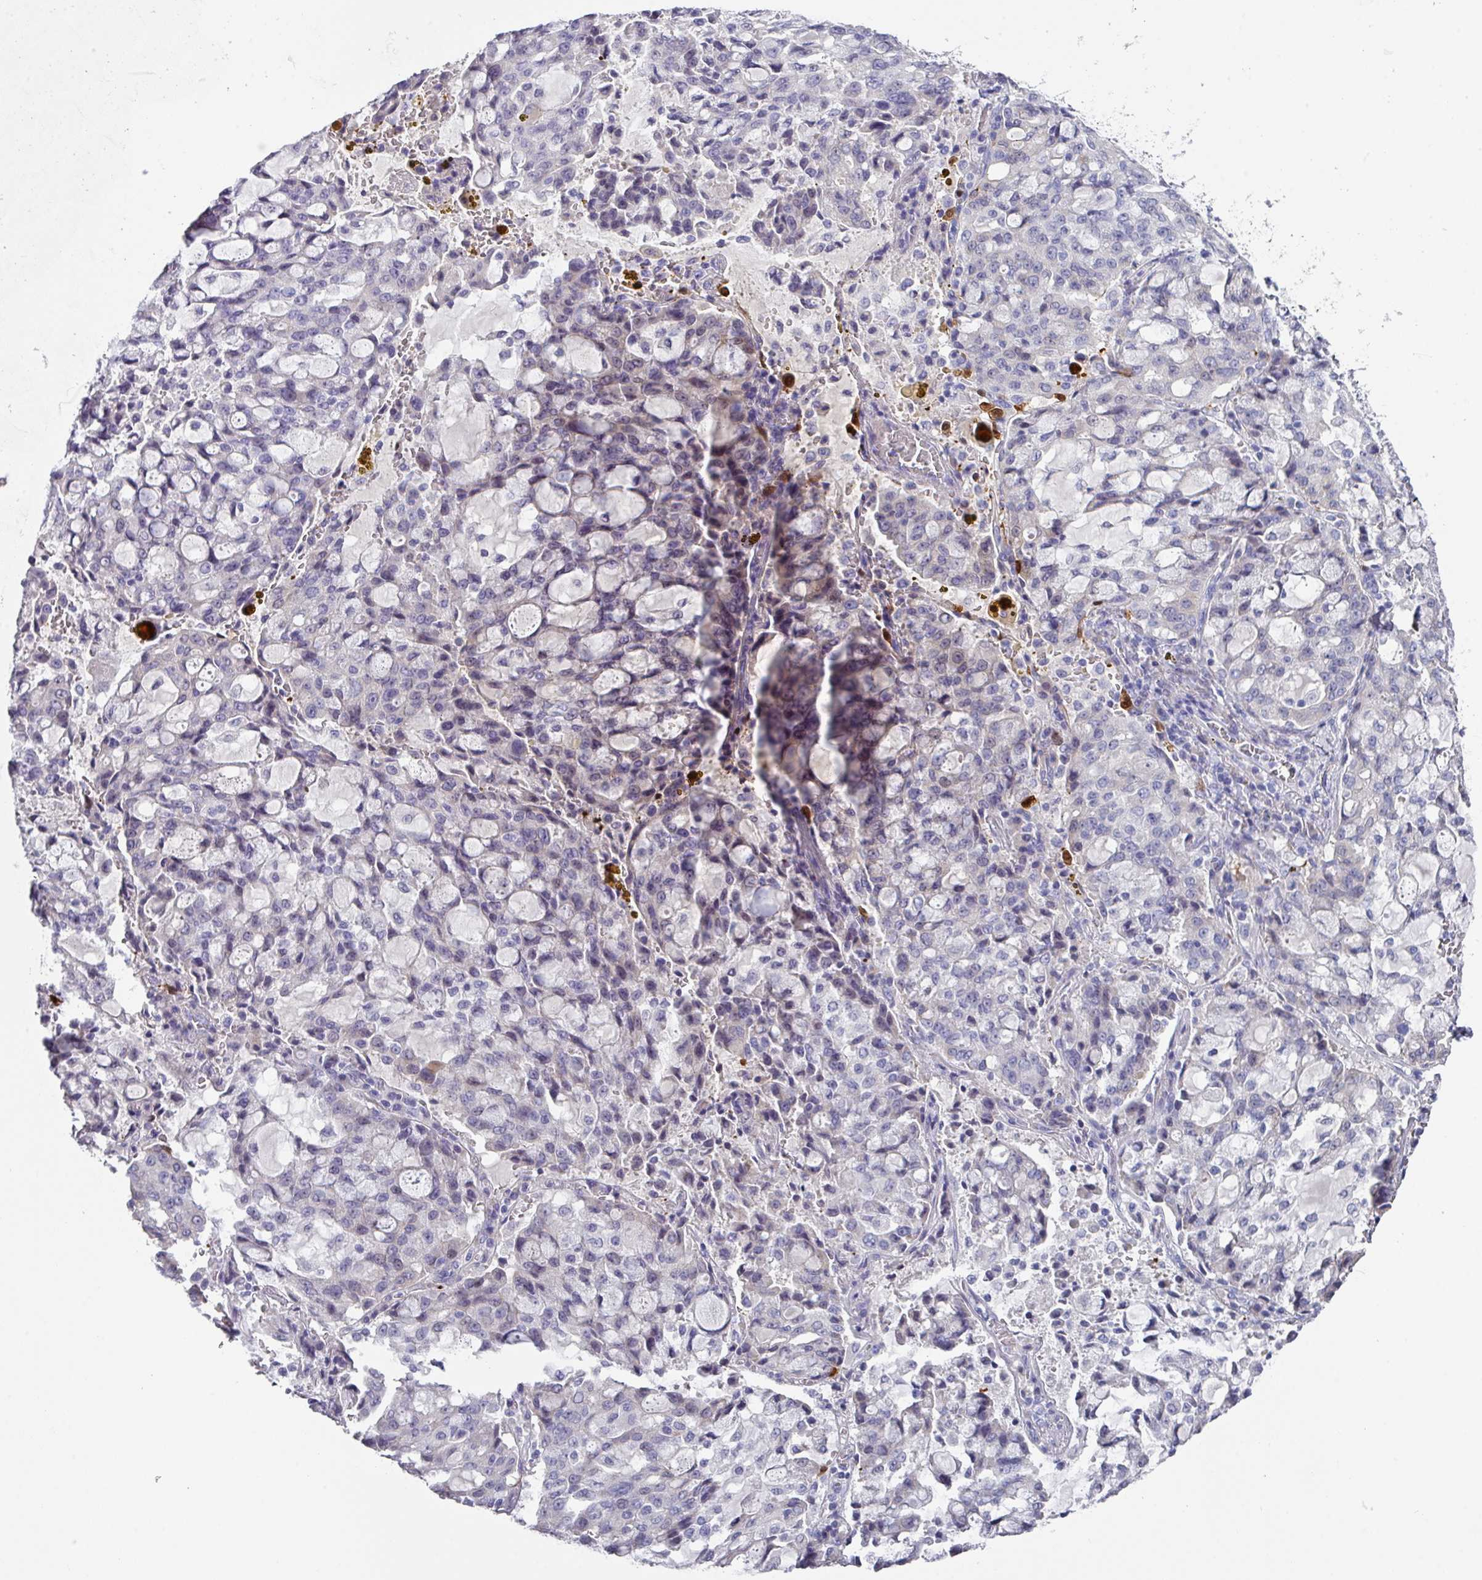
{"staining": {"intensity": "weak", "quantity": "<25%", "location": "nuclear"}, "tissue": "lung cancer", "cell_type": "Tumor cells", "image_type": "cancer", "snomed": [{"axis": "morphology", "description": "Adenocarcinoma, NOS"}, {"axis": "topography", "description": "Lung"}], "caption": "Immunohistochemical staining of human lung cancer reveals no significant positivity in tumor cells.", "gene": "DEFB115", "patient": {"sex": "female", "age": 44}}